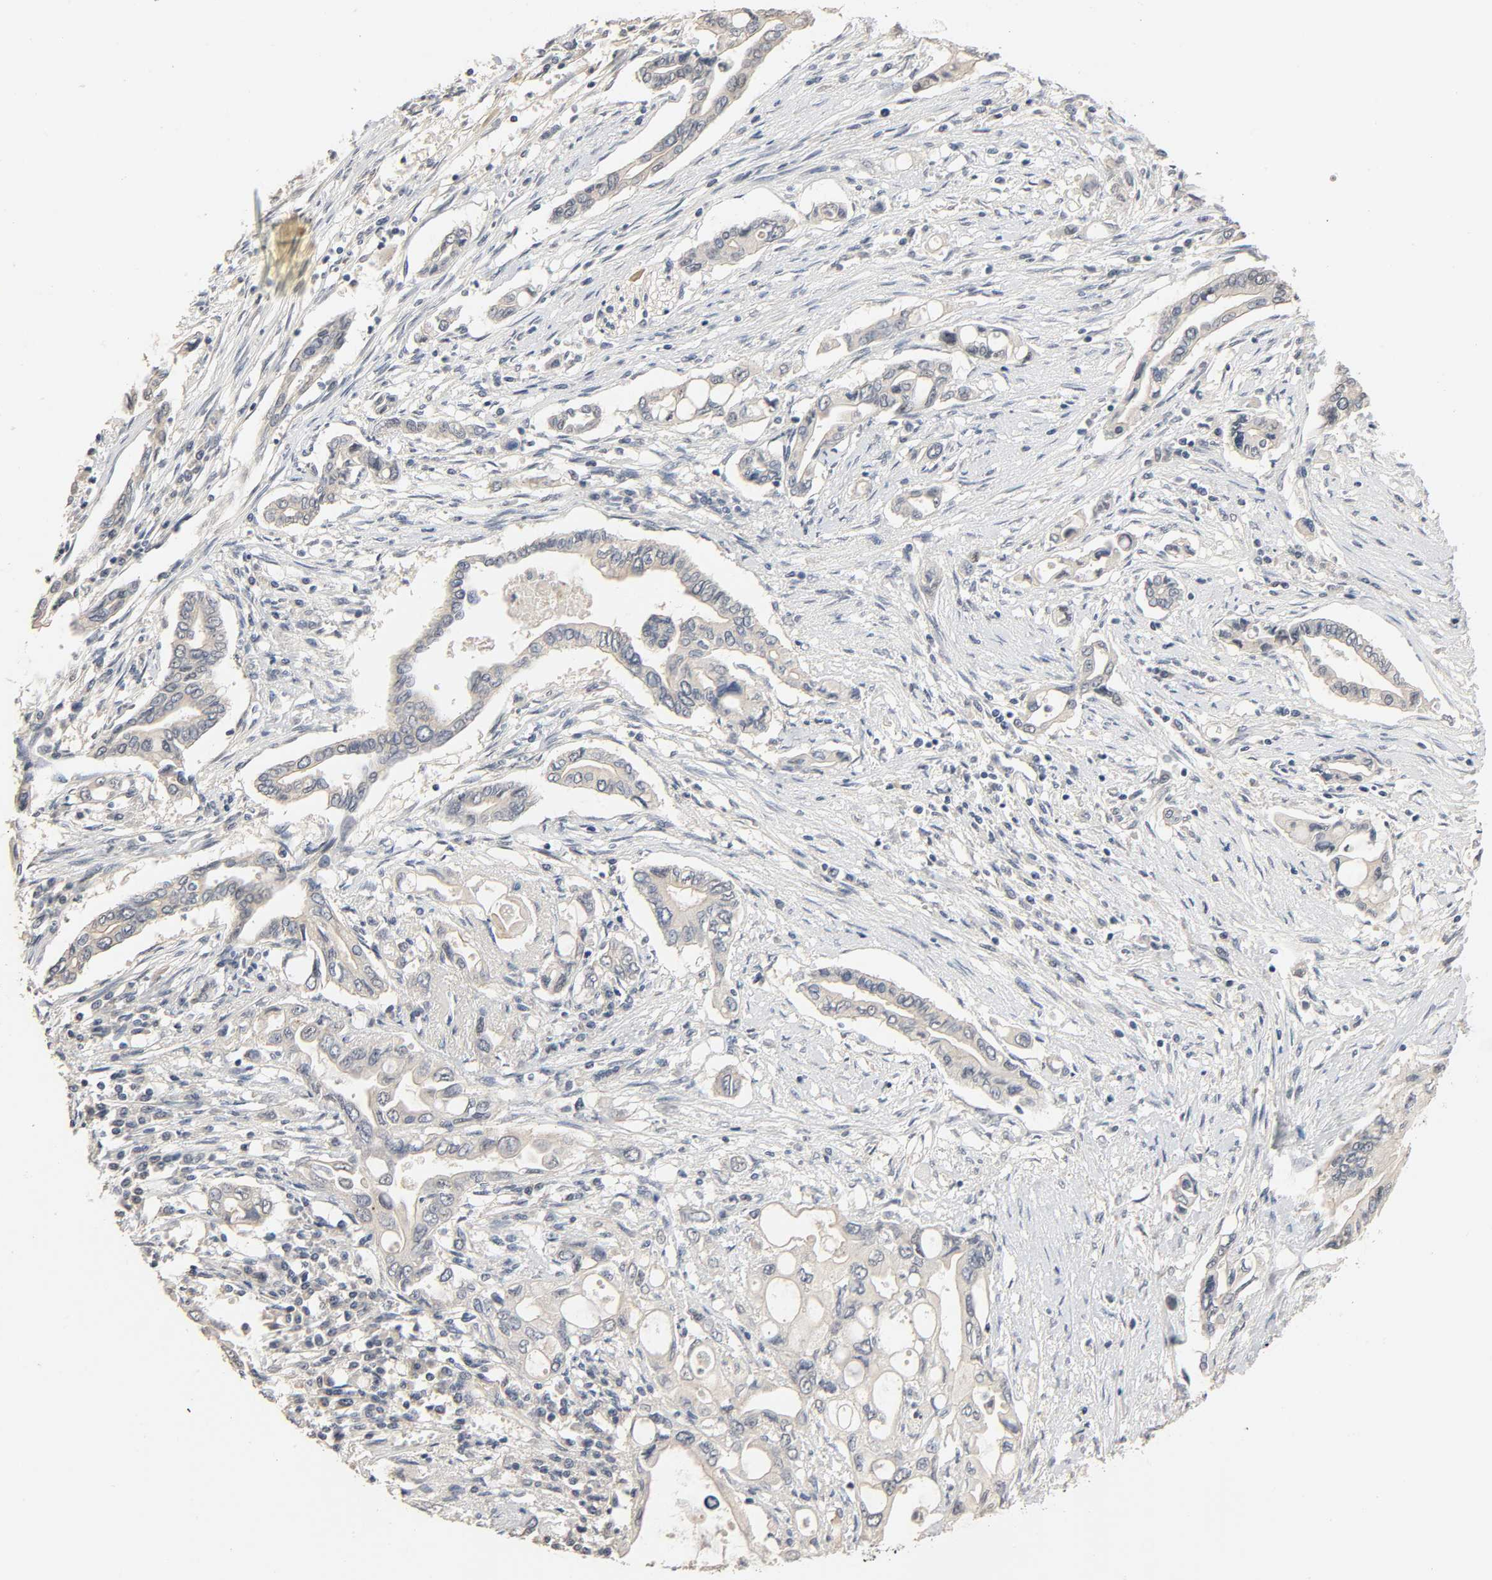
{"staining": {"intensity": "negative", "quantity": "none", "location": "none"}, "tissue": "pancreatic cancer", "cell_type": "Tumor cells", "image_type": "cancer", "snomed": [{"axis": "morphology", "description": "Adenocarcinoma, NOS"}, {"axis": "topography", "description": "Pancreas"}], "caption": "Histopathology image shows no significant protein expression in tumor cells of pancreatic cancer. (Stains: DAB (3,3'-diaminobenzidine) immunohistochemistry (IHC) with hematoxylin counter stain, Microscopy: brightfield microscopy at high magnification).", "gene": "MAGEA8", "patient": {"sex": "female", "age": 57}}